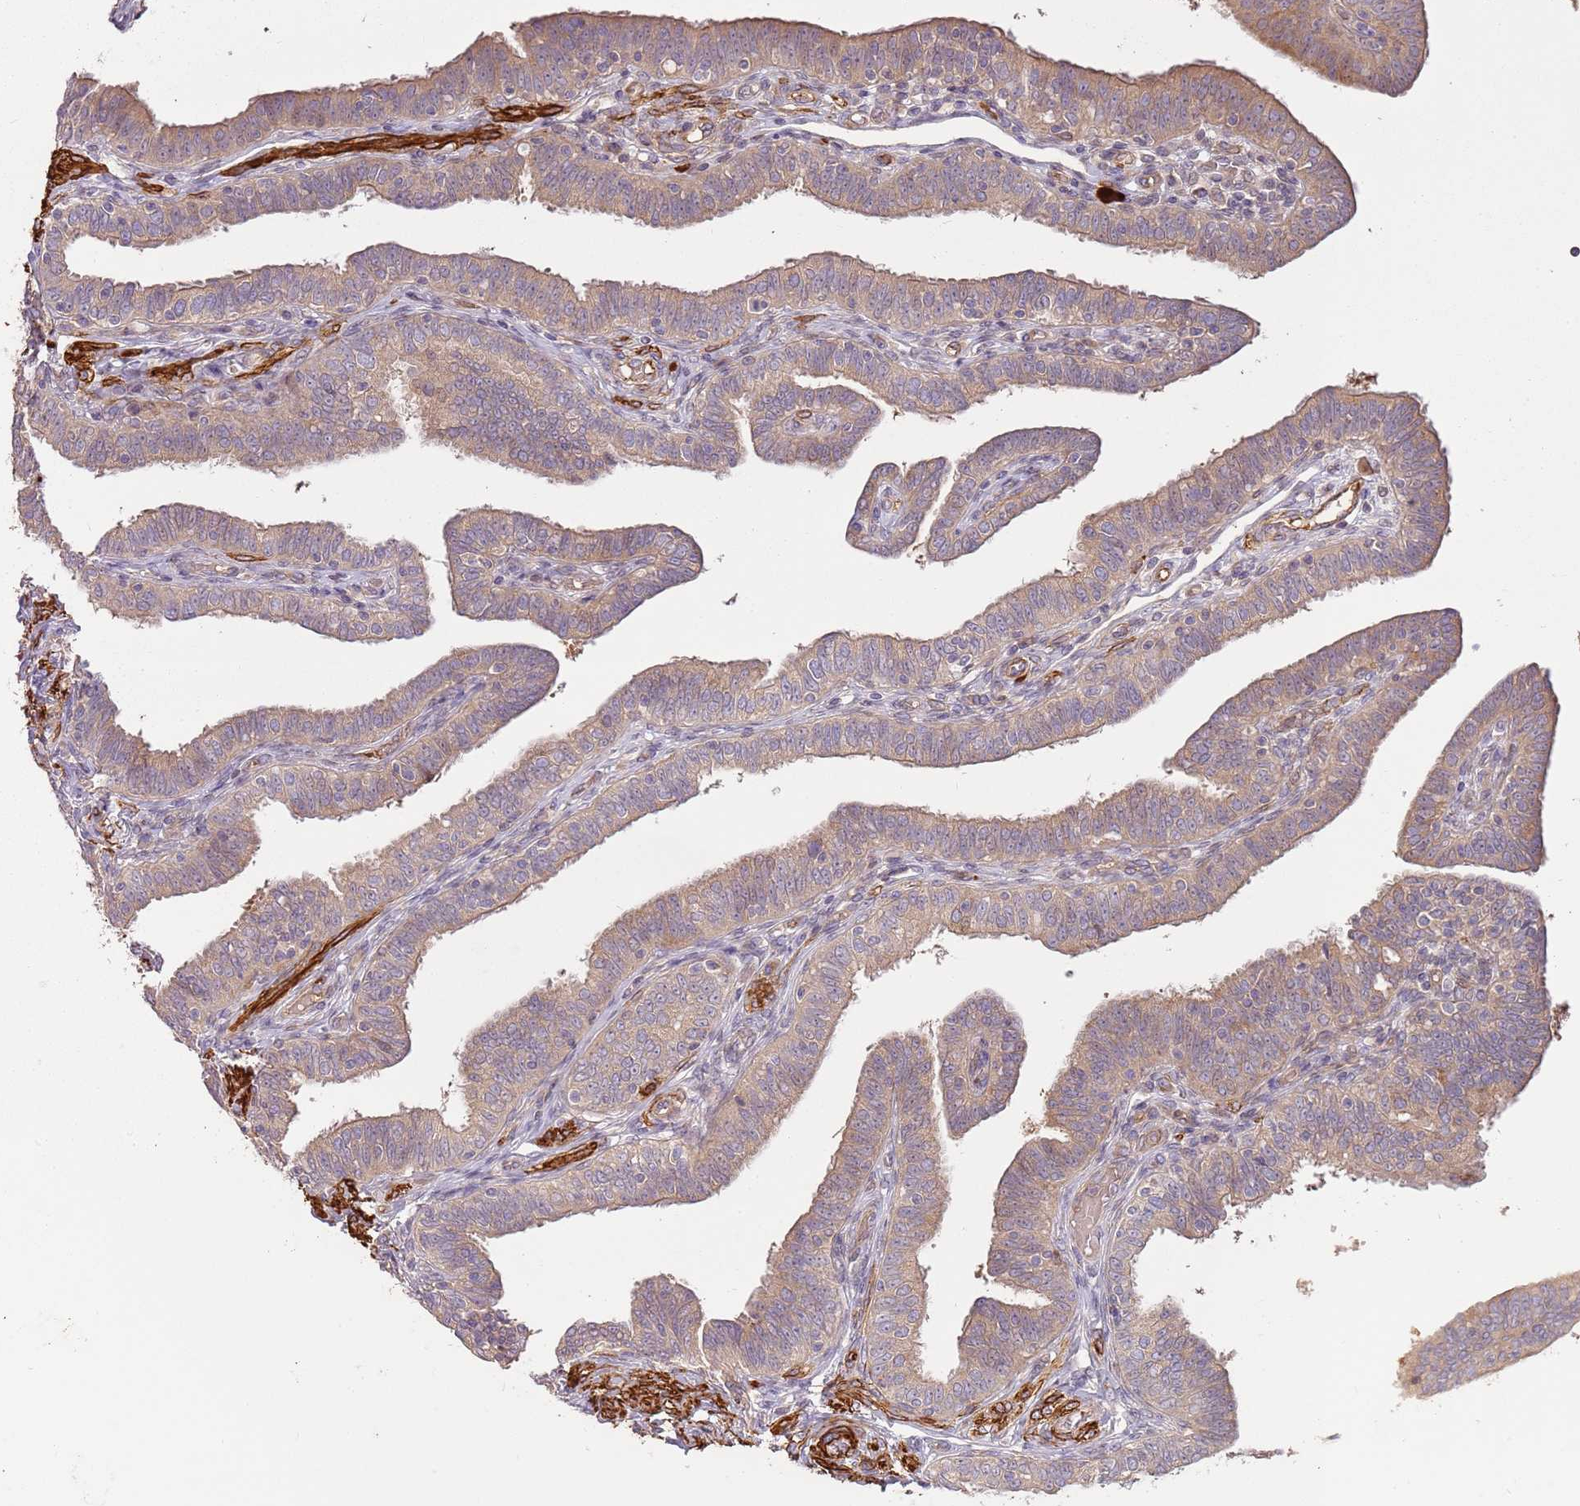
{"staining": {"intensity": "moderate", "quantity": ">75%", "location": "cytoplasmic/membranous"}, "tissue": "fallopian tube", "cell_type": "Glandular cells", "image_type": "normal", "snomed": [{"axis": "morphology", "description": "Normal tissue, NOS"}, {"axis": "topography", "description": "Fallopian tube"}], "caption": "Immunohistochemical staining of normal human fallopian tube reveals >75% levels of moderate cytoplasmic/membranous protein staining in approximately >75% of glandular cells. (Stains: DAB in brown, nuclei in blue, Microscopy: brightfield microscopy at high magnification).", "gene": "RNF128", "patient": {"sex": "female", "age": 39}}